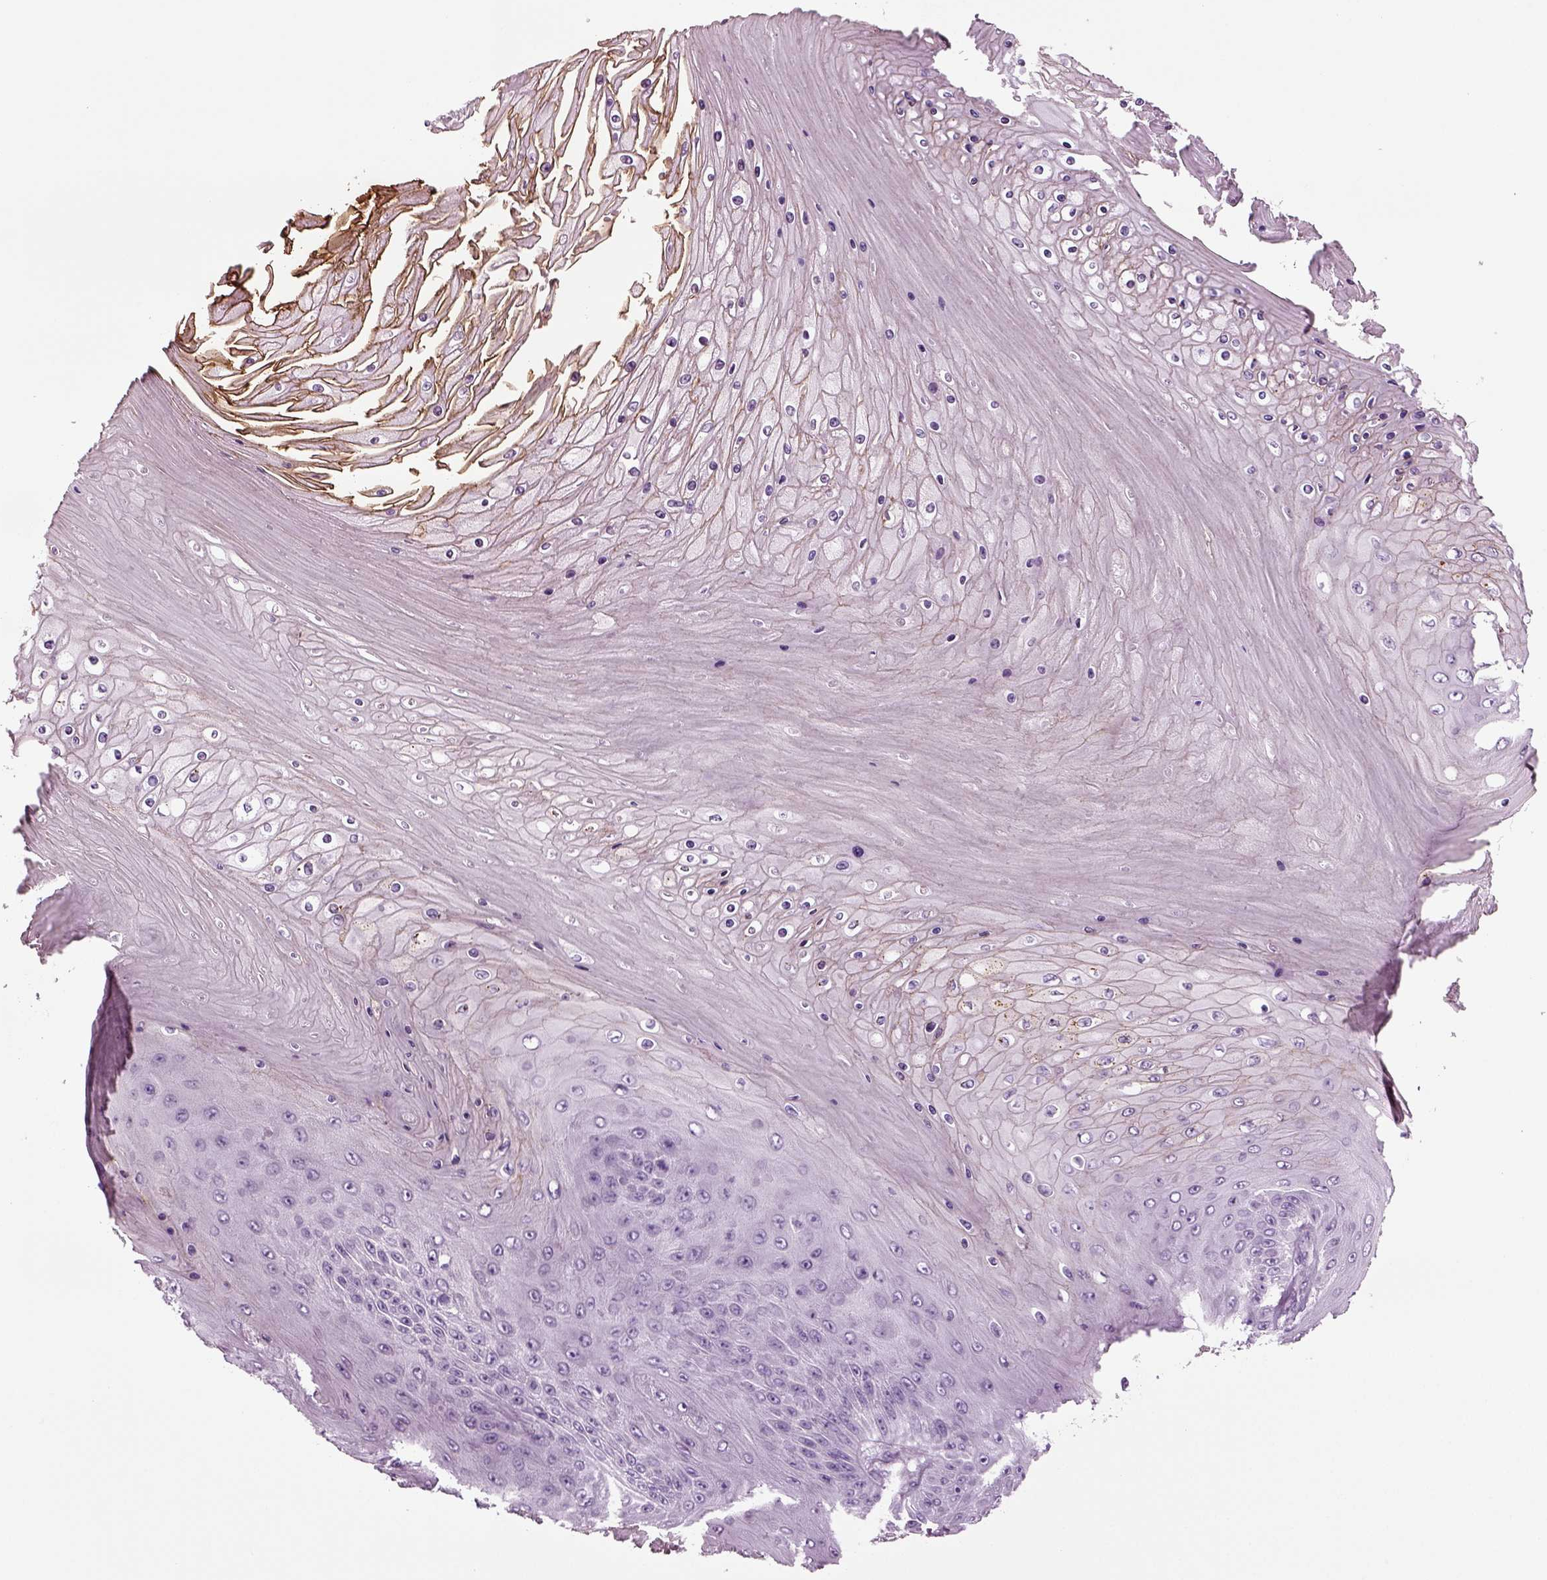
{"staining": {"intensity": "negative", "quantity": "none", "location": "none"}, "tissue": "skin cancer", "cell_type": "Tumor cells", "image_type": "cancer", "snomed": [{"axis": "morphology", "description": "Squamous cell carcinoma, NOS"}, {"axis": "topography", "description": "Skin"}], "caption": "The photomicrograph displays no staining of tumor cells in skin cancer (squamous cell carcinoma).", "gene": "CRABP1", "patient": {"sex": "male", "age": 62}}